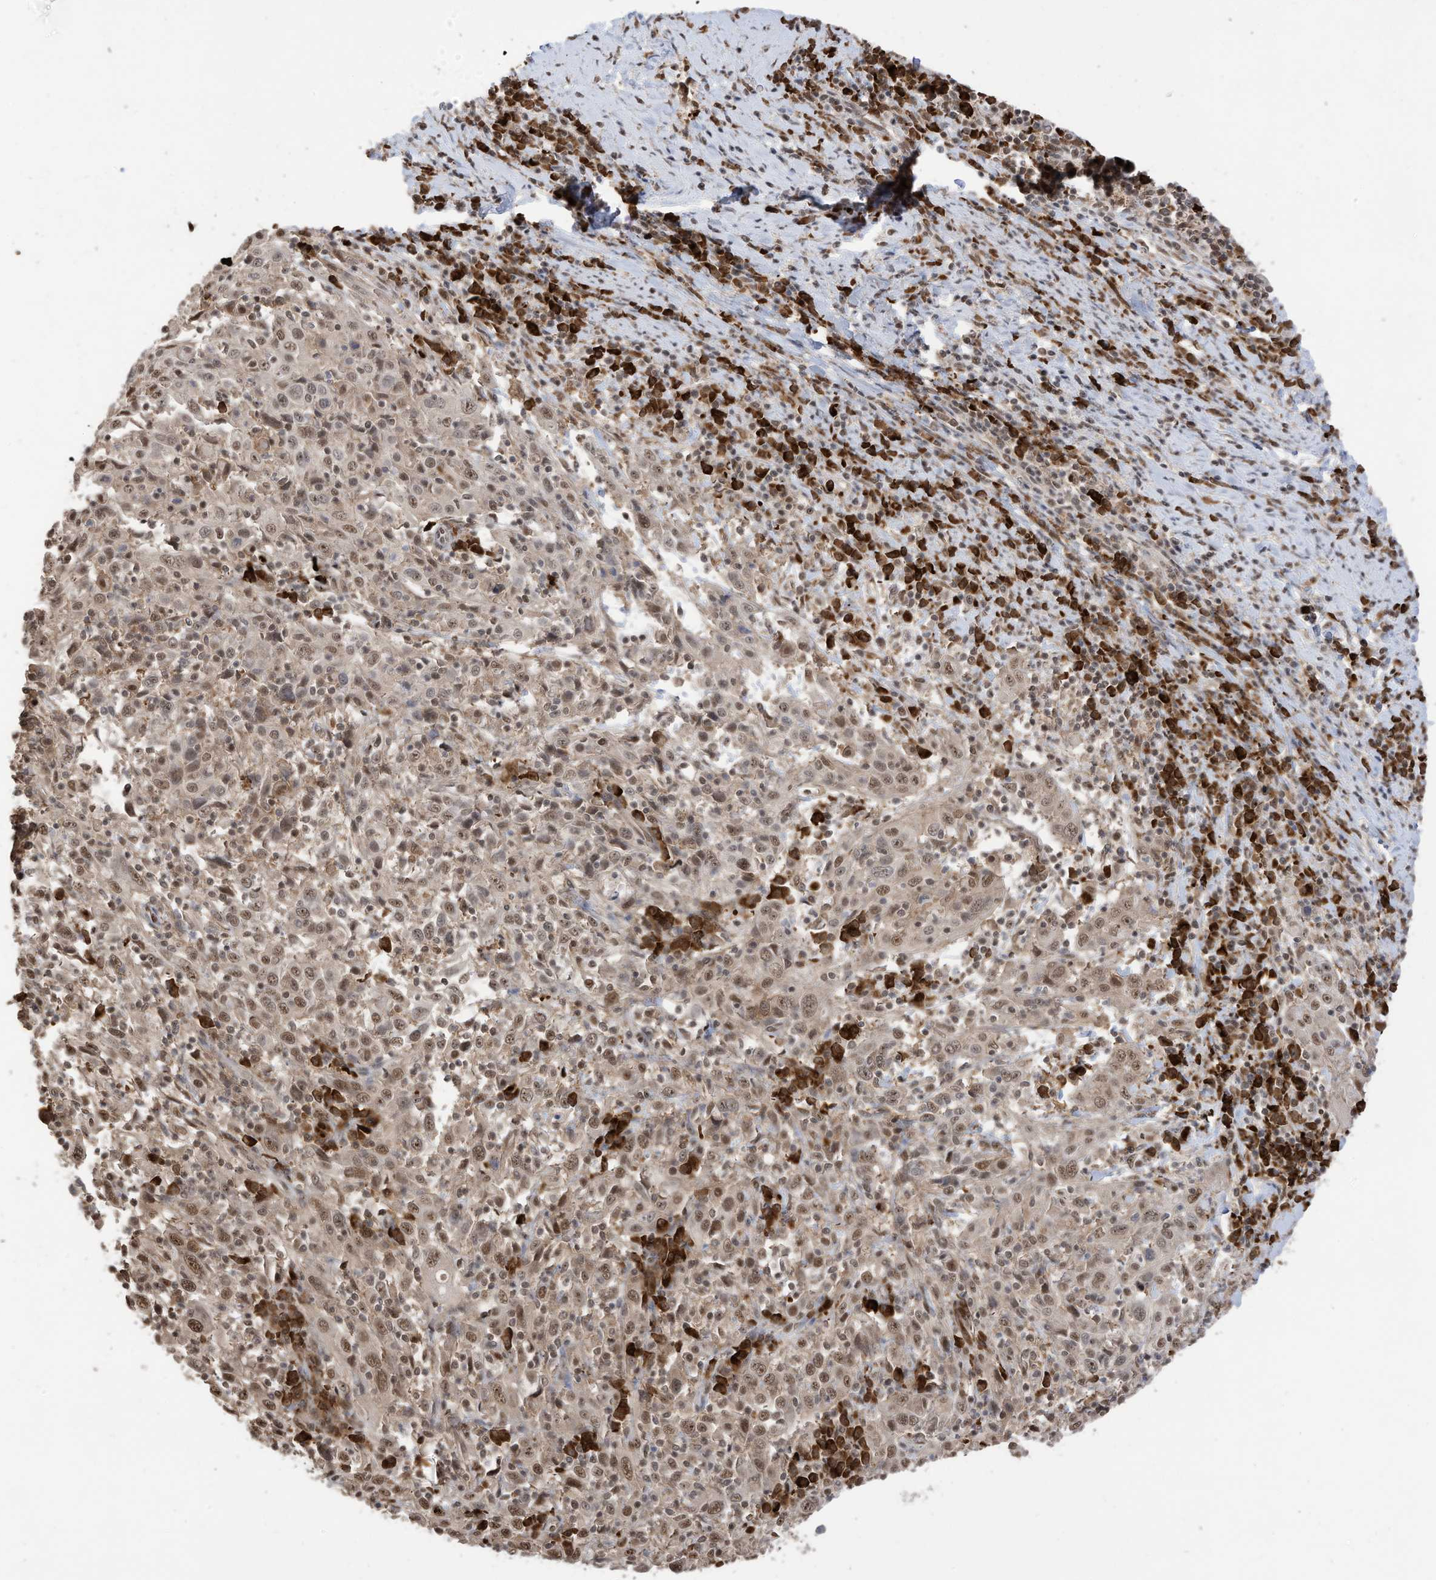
{"staining": {"intensity": "moderate", "quantity": ">75%", "location": "nuclear"}, "tissue": "cervical cancer", "cell_type": "Tumor cells", "image_type": "cancer", "snomed": [{"axis": "morphology", "description": "Squamous cell carcinoma, NOS"}, {"axis": "topography", "description": "Cervix"}], "caption": "This histopathology image shows IHC staining of squamous cell carcinoma (cervical), with medium moderate nuclear expression in approximately >75% of tumor cells.", "gene": "ZNF195", "patient": {"sex": "female", "age": 46}}